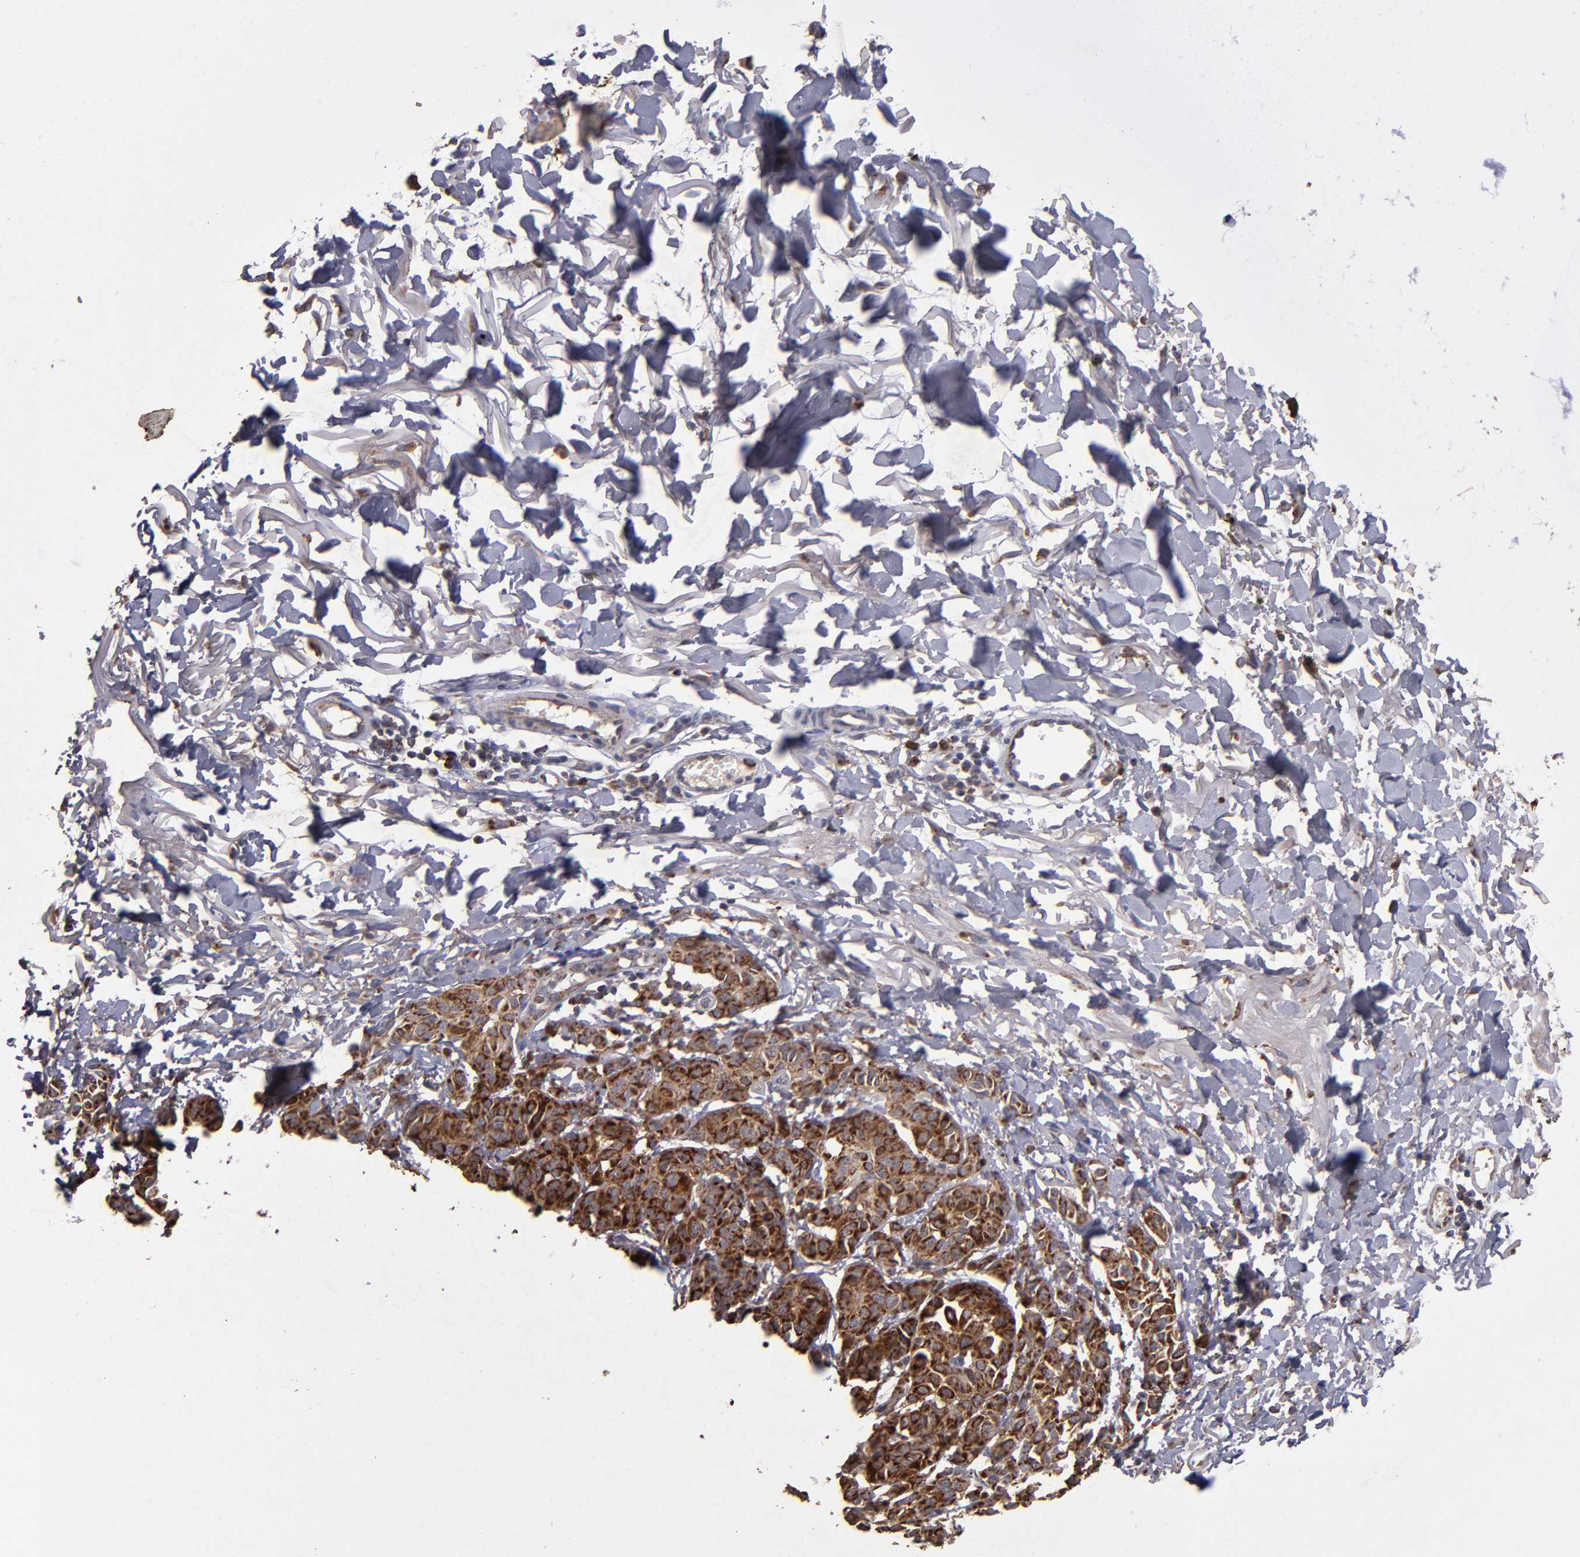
{"staining": {"intensity": "strong", "quantity": ">75%", "location": "cytoplasmic/membranous"}, "tissue": "melanoma", "cell_type": "Tumor cells", "image_type": "cancer", "snomed": [{"axis": "morphology", "description": "Malignant melanoma, NOS"}, {"axis": "topography", "description": "Skin"}], "caption": "This is a micrograph of immunohistochemistry (IHC) staining of melanoma, which shows strong expression in the cytoplasmic/membranous of tumor cells.", "gene": "TIMM9", "patient": {"sex": "male", "age": 76}}